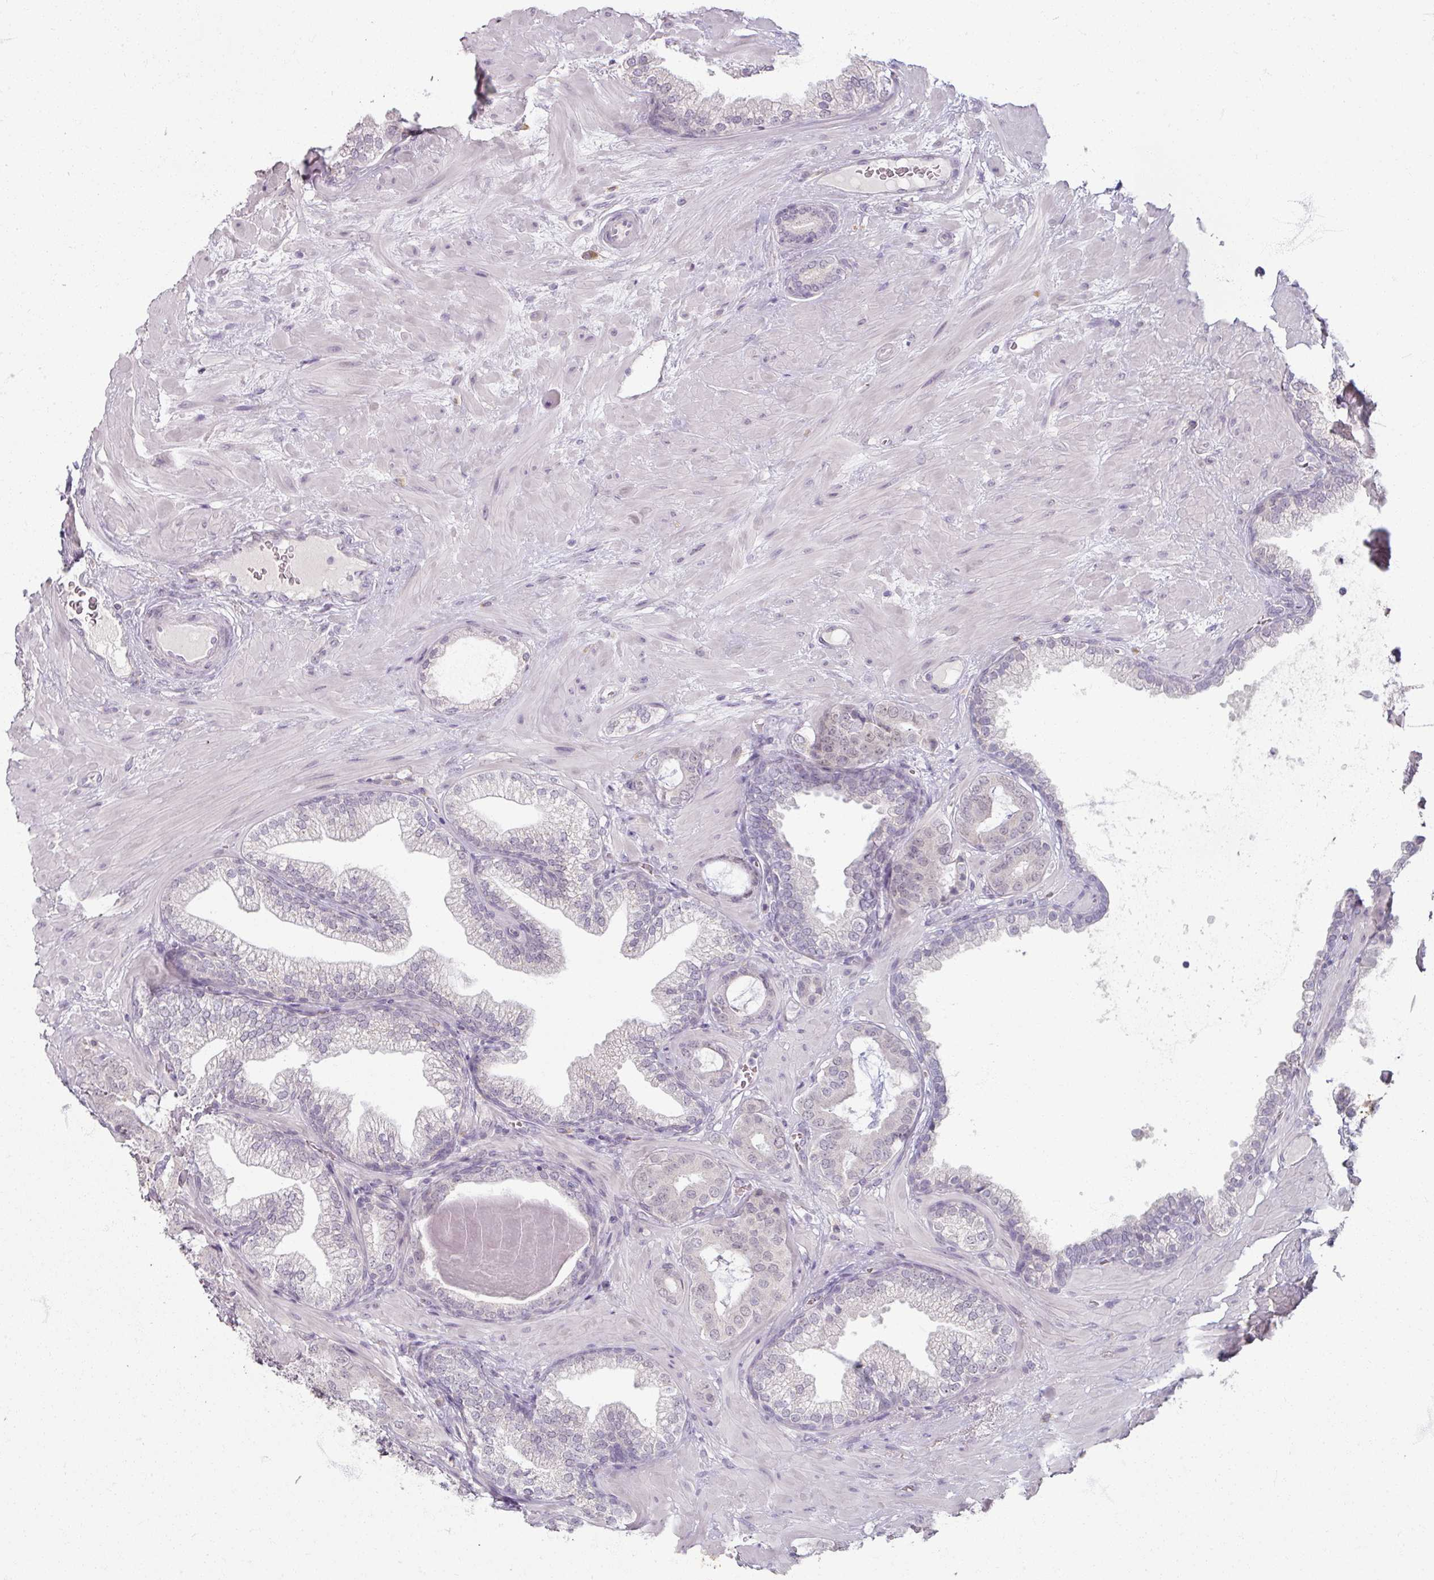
{"staining": {"intensity": "negative", "quantity": "none", "location": "none"}, "tissue": "prostate cancer", "cell_type": "Tumor cells", "image_type": "cancer", "snomed": [{"axis": "morphology", "description": "Adenocarcinoma, Low grade"}, {"axis": "topography", "description": "Prostate"}], "caption": "High power microscopy micrograph of an immunohistochemistry (IHC) histopathology image of prostate cancer (low-grade adenocarcinoma), revealing no significant positivity in tumor cells.", "gene": "SOX11", "patient": {"sex": "male", "age": 61}}